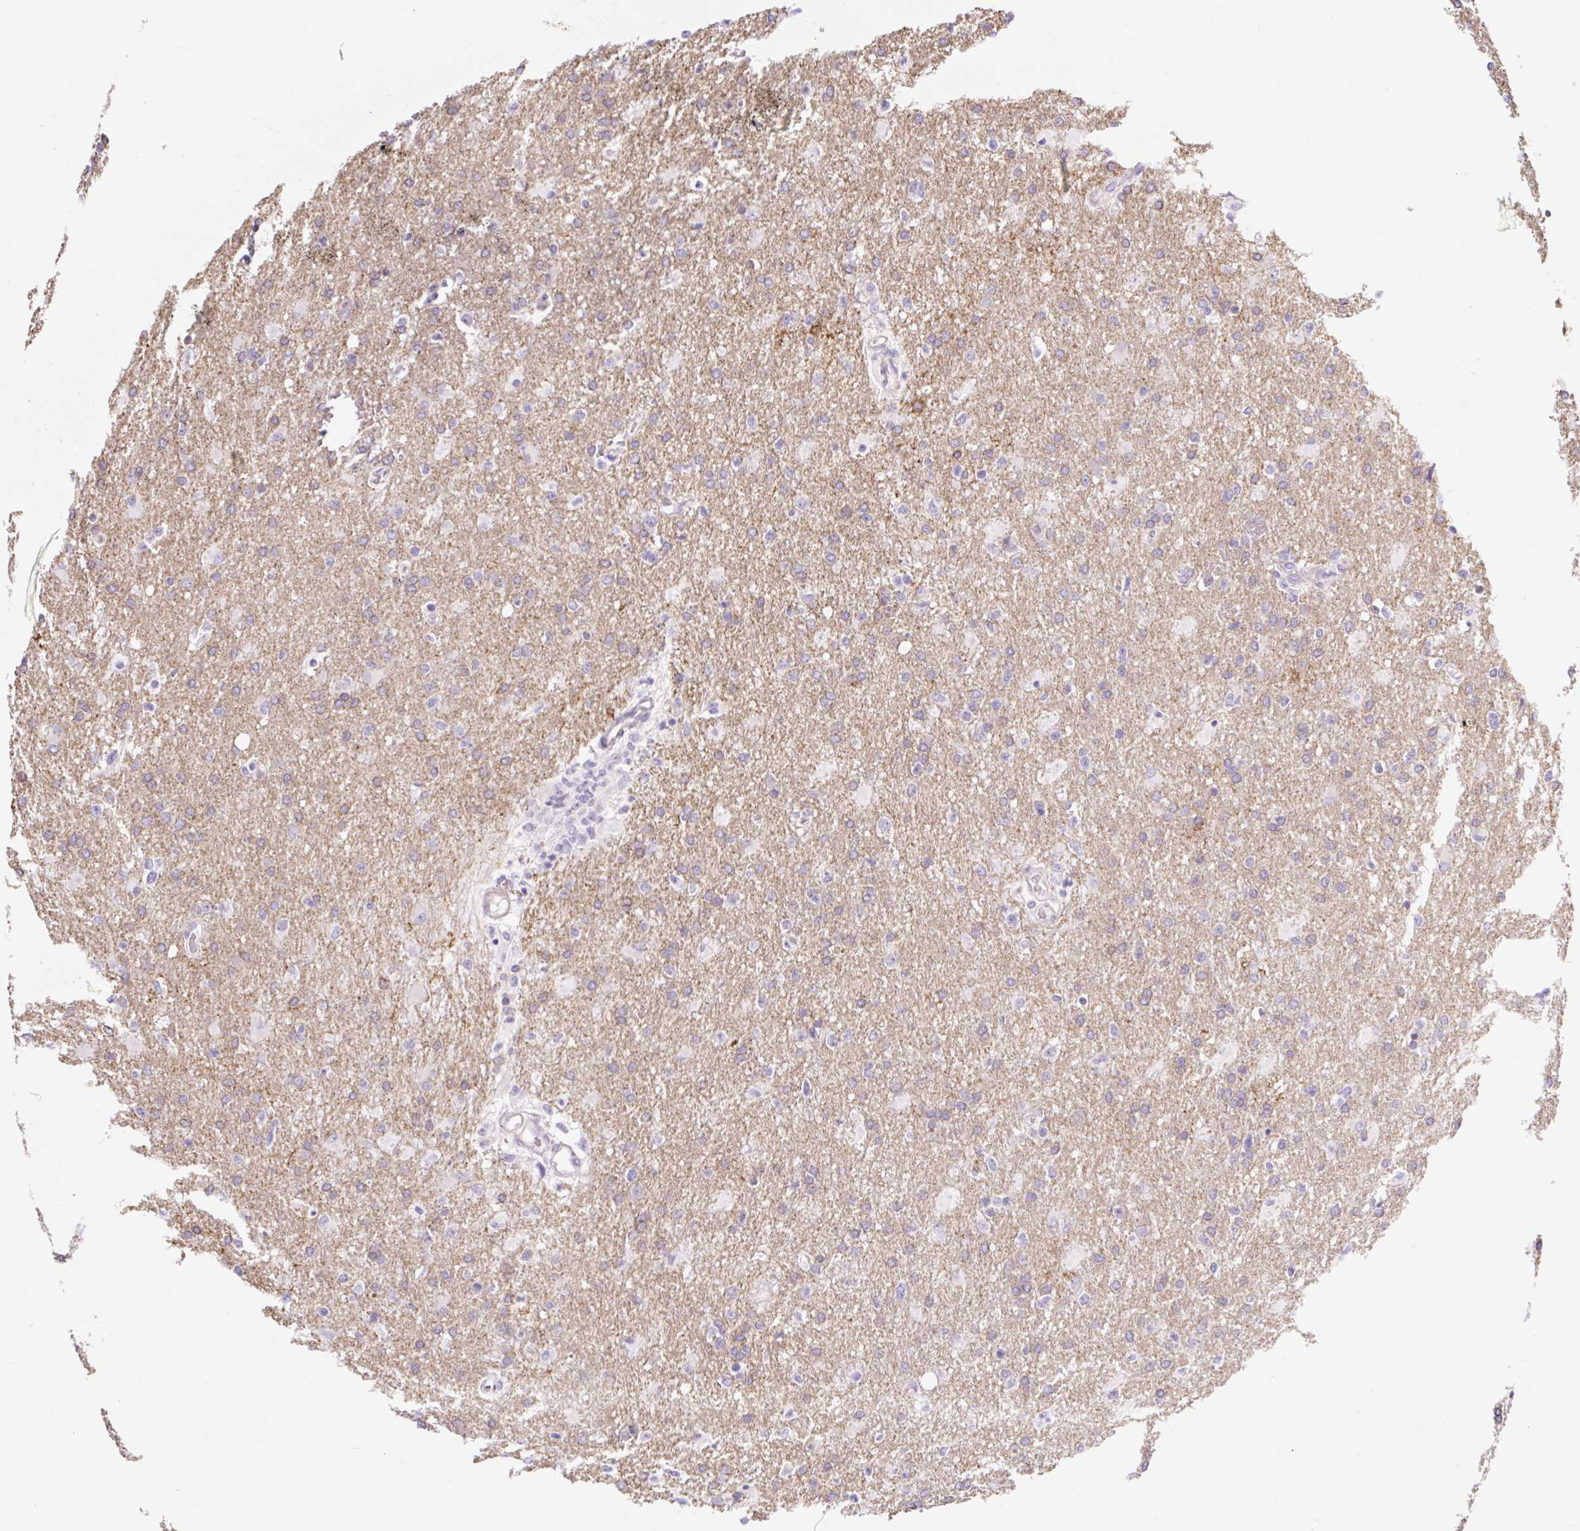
{"staining": {"intensity": "negative", "quantity": "none", "location": "none"}, "tissue": "glioma", "cell_type": "Tumor cells", "image_type": "cancer", "snomed": [{"axis": "morphology", "description": "Glioma, malignant, High grade"}, {"axis": "topography", "description": "Brain"}], "caption": "Tumor cells show no significant staining in high-grade glioma (malignant).", "gene": "BCAS1", "patient": {"sex": "male", "age": 68}}